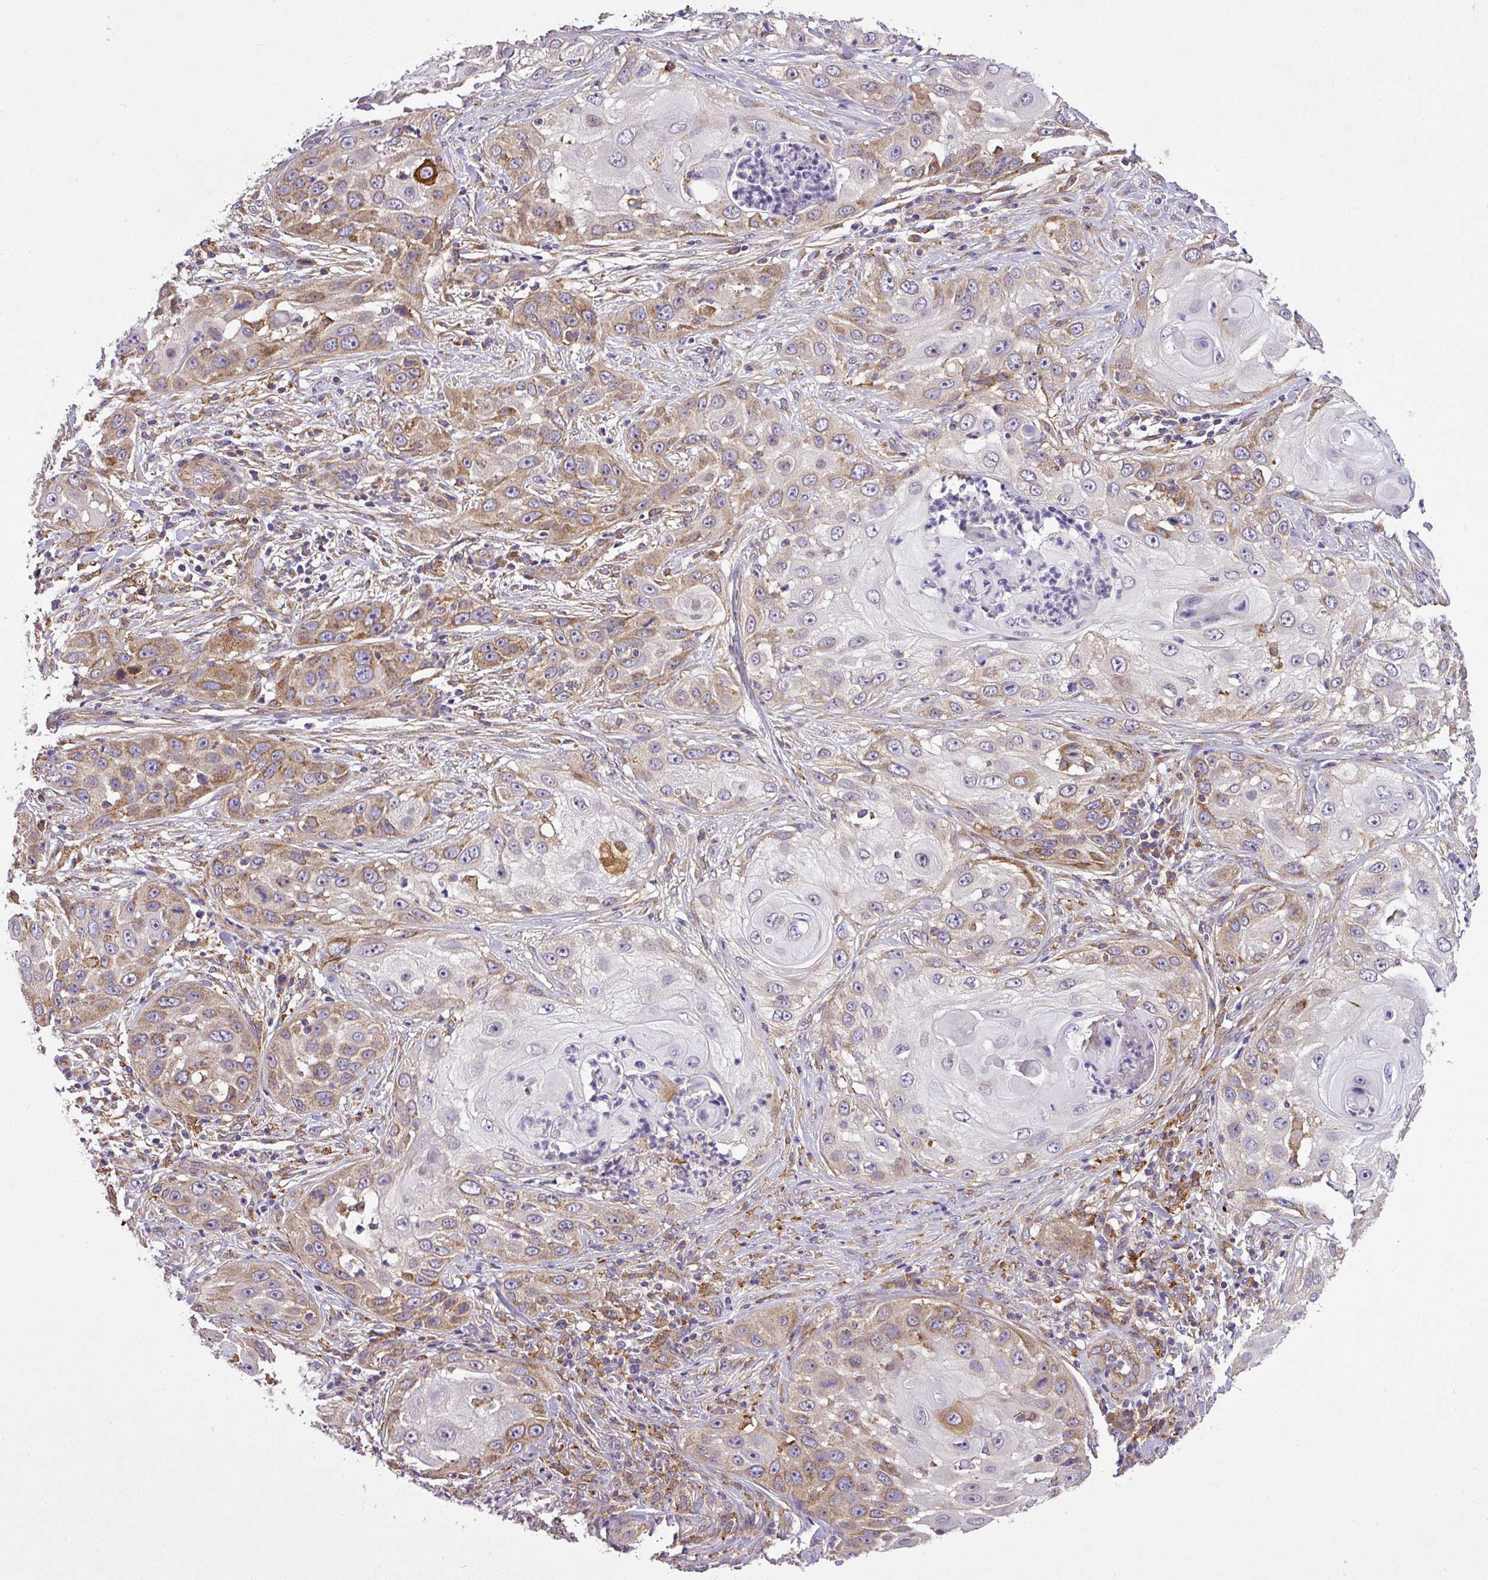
{"staining": {"intensity": "moderate", "quantity": ">75%", "location": "cytoplasmic/membranous"}, "tissue": "skin cancer", "cell_type": "Tumor cells", "image_type": "cancer", "snomed": [{"axis": "morphology", "description": "Squamous cell carcinoma, NOS"}, {"axis": "topography", "description": "Skin"}], "caption": "Skin cancer (squamous cell carcinoma) stained with DAB (3,3'-diaminobenzidine) IHC reveals medium levels of moderate cytoplasmic/membranous positivity in about >75% of tumor cells.", "gene": "ZNF513", "patient": {"sex": "female", "age": 44}}